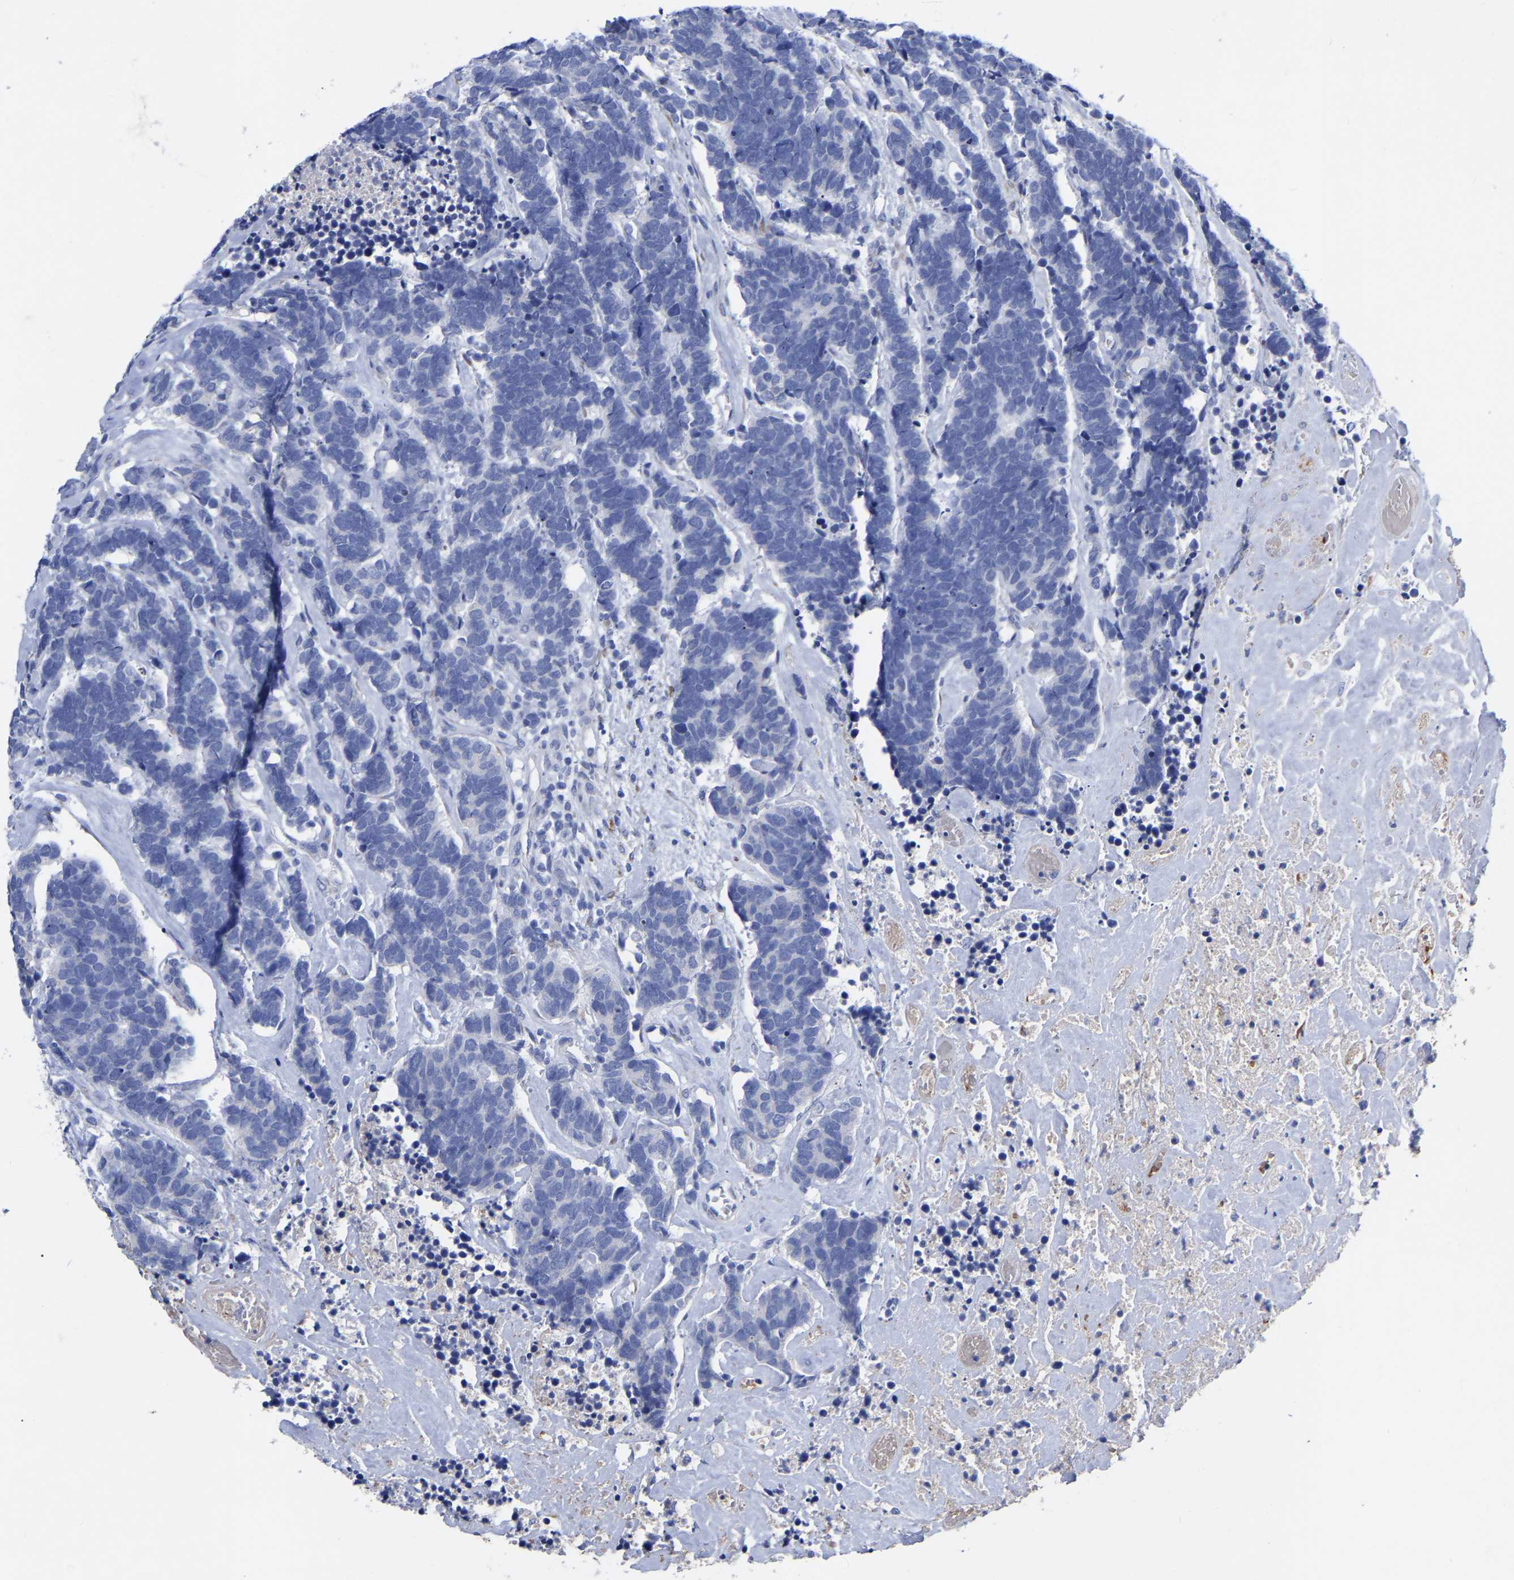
{"staining": {"intensity": "negative", "quantity": "none", "location": "none"}, "tissue": "carcinoid", "cell_type": "Tumor cells", "image_type": "cancer", "snomed": [{"axis": "morphology", "description": "Carcinoma, NOS"}, {"axis": "morphology", "description": "Carcinoid, malignant, NOS"}, {"axis": "topography", "description": "Urinary bladder"}], "caption": "Histopathology image shows no significant protein staining in tumor cells of carcinoid.", "gene": "GDF3", "patient": {"sex": "male", "age": 57}}